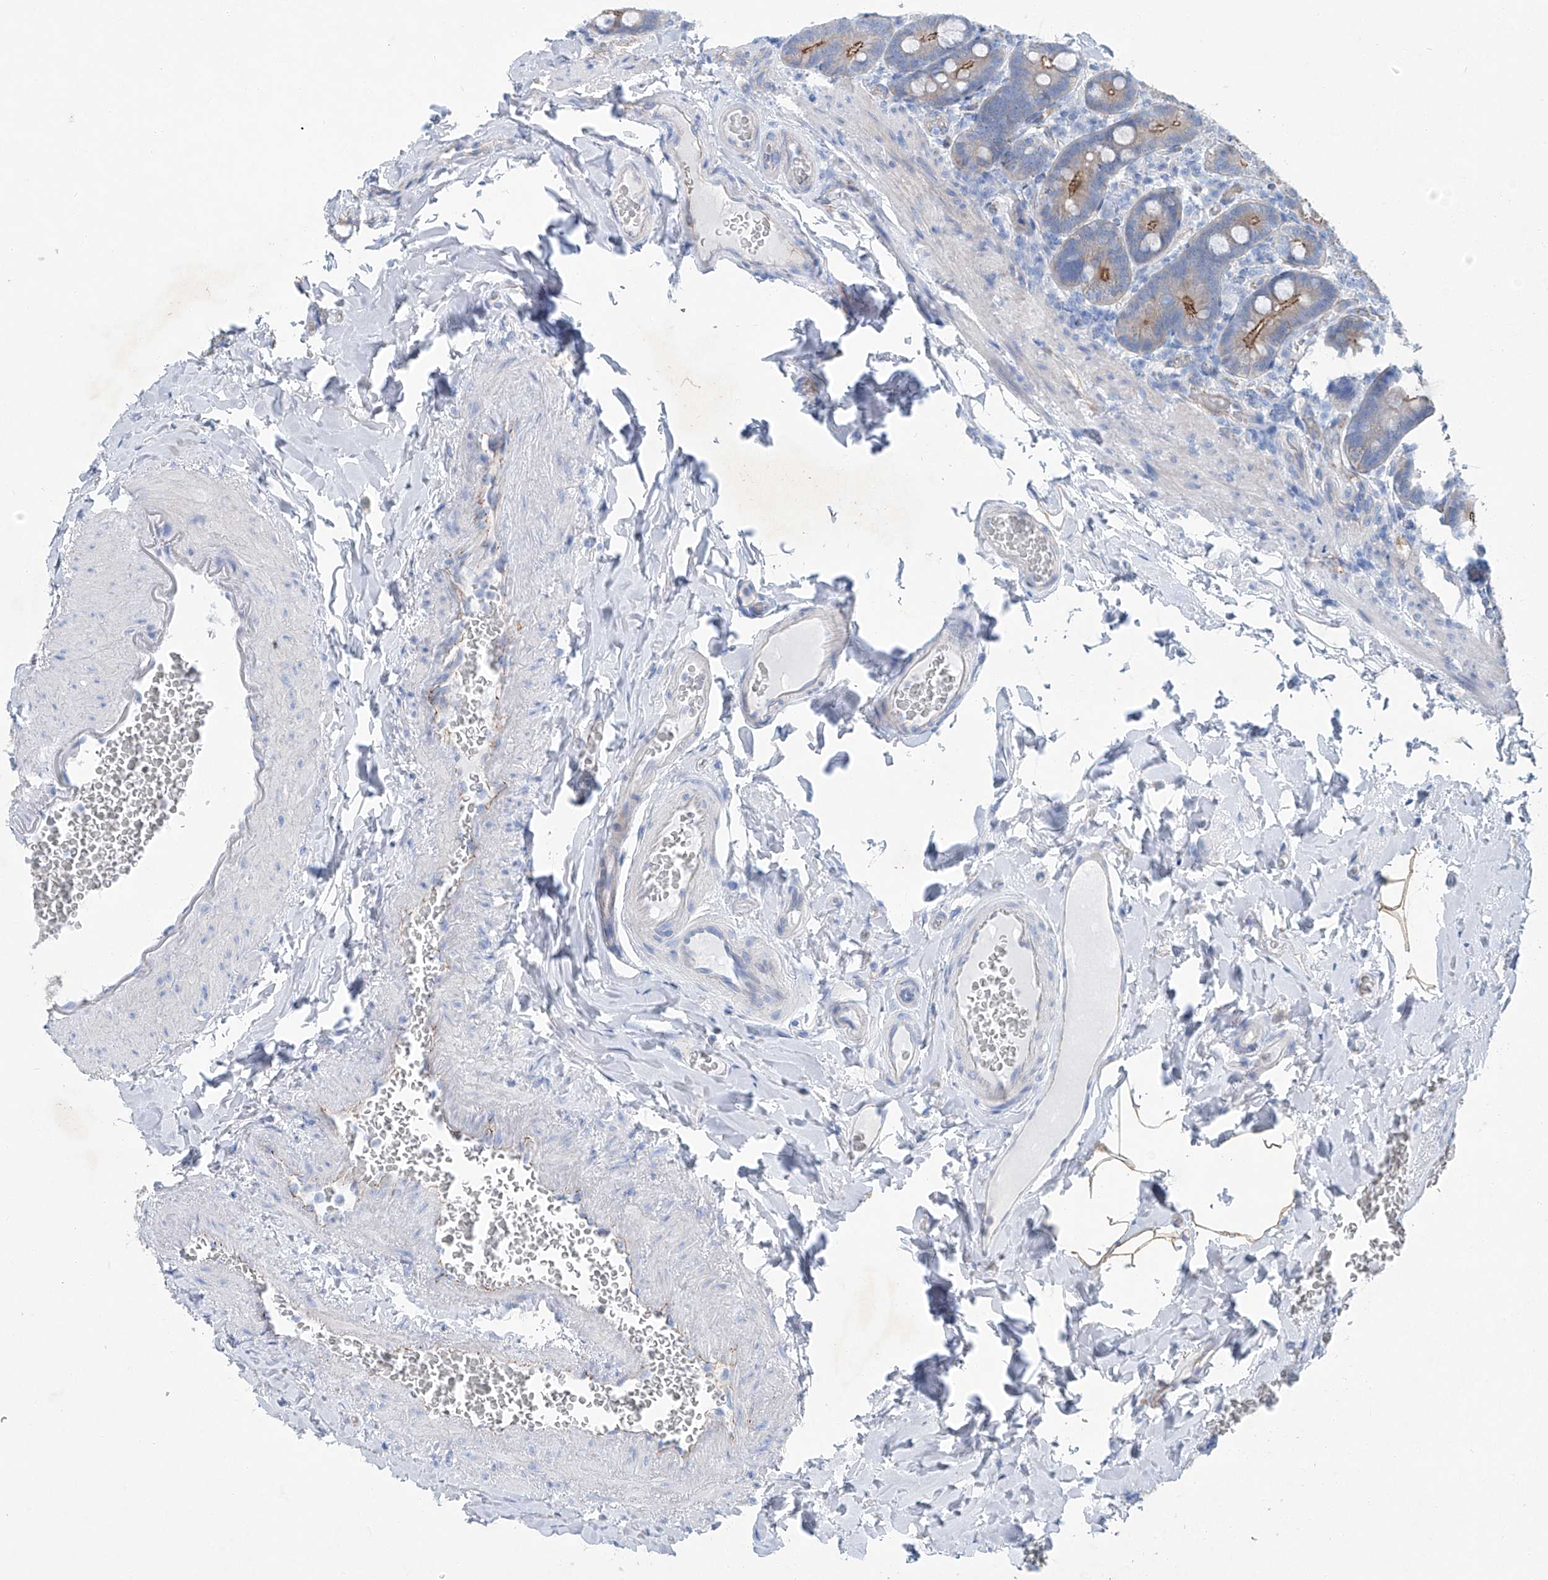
{"staining": {"intensity": "moderate", "quantity": ">75%", "location": "cytoplasmic/membranous"}, "tissue": "duodenum", "cell_type": "Glandular cells", "image_type": "normal", "snomed": [{"axis": "morphology", "description": "Normal tissue, NOS"}, {"axis": "topography", "description": "Duodenum"}], "caption": "Human duodenum stained with a brown dye displays moderate cytoplasmic/membranous positive staining in about >75% of glandular cells.", "gene": "MAGI1", "patient": {"sex": "female", "age": 62}}